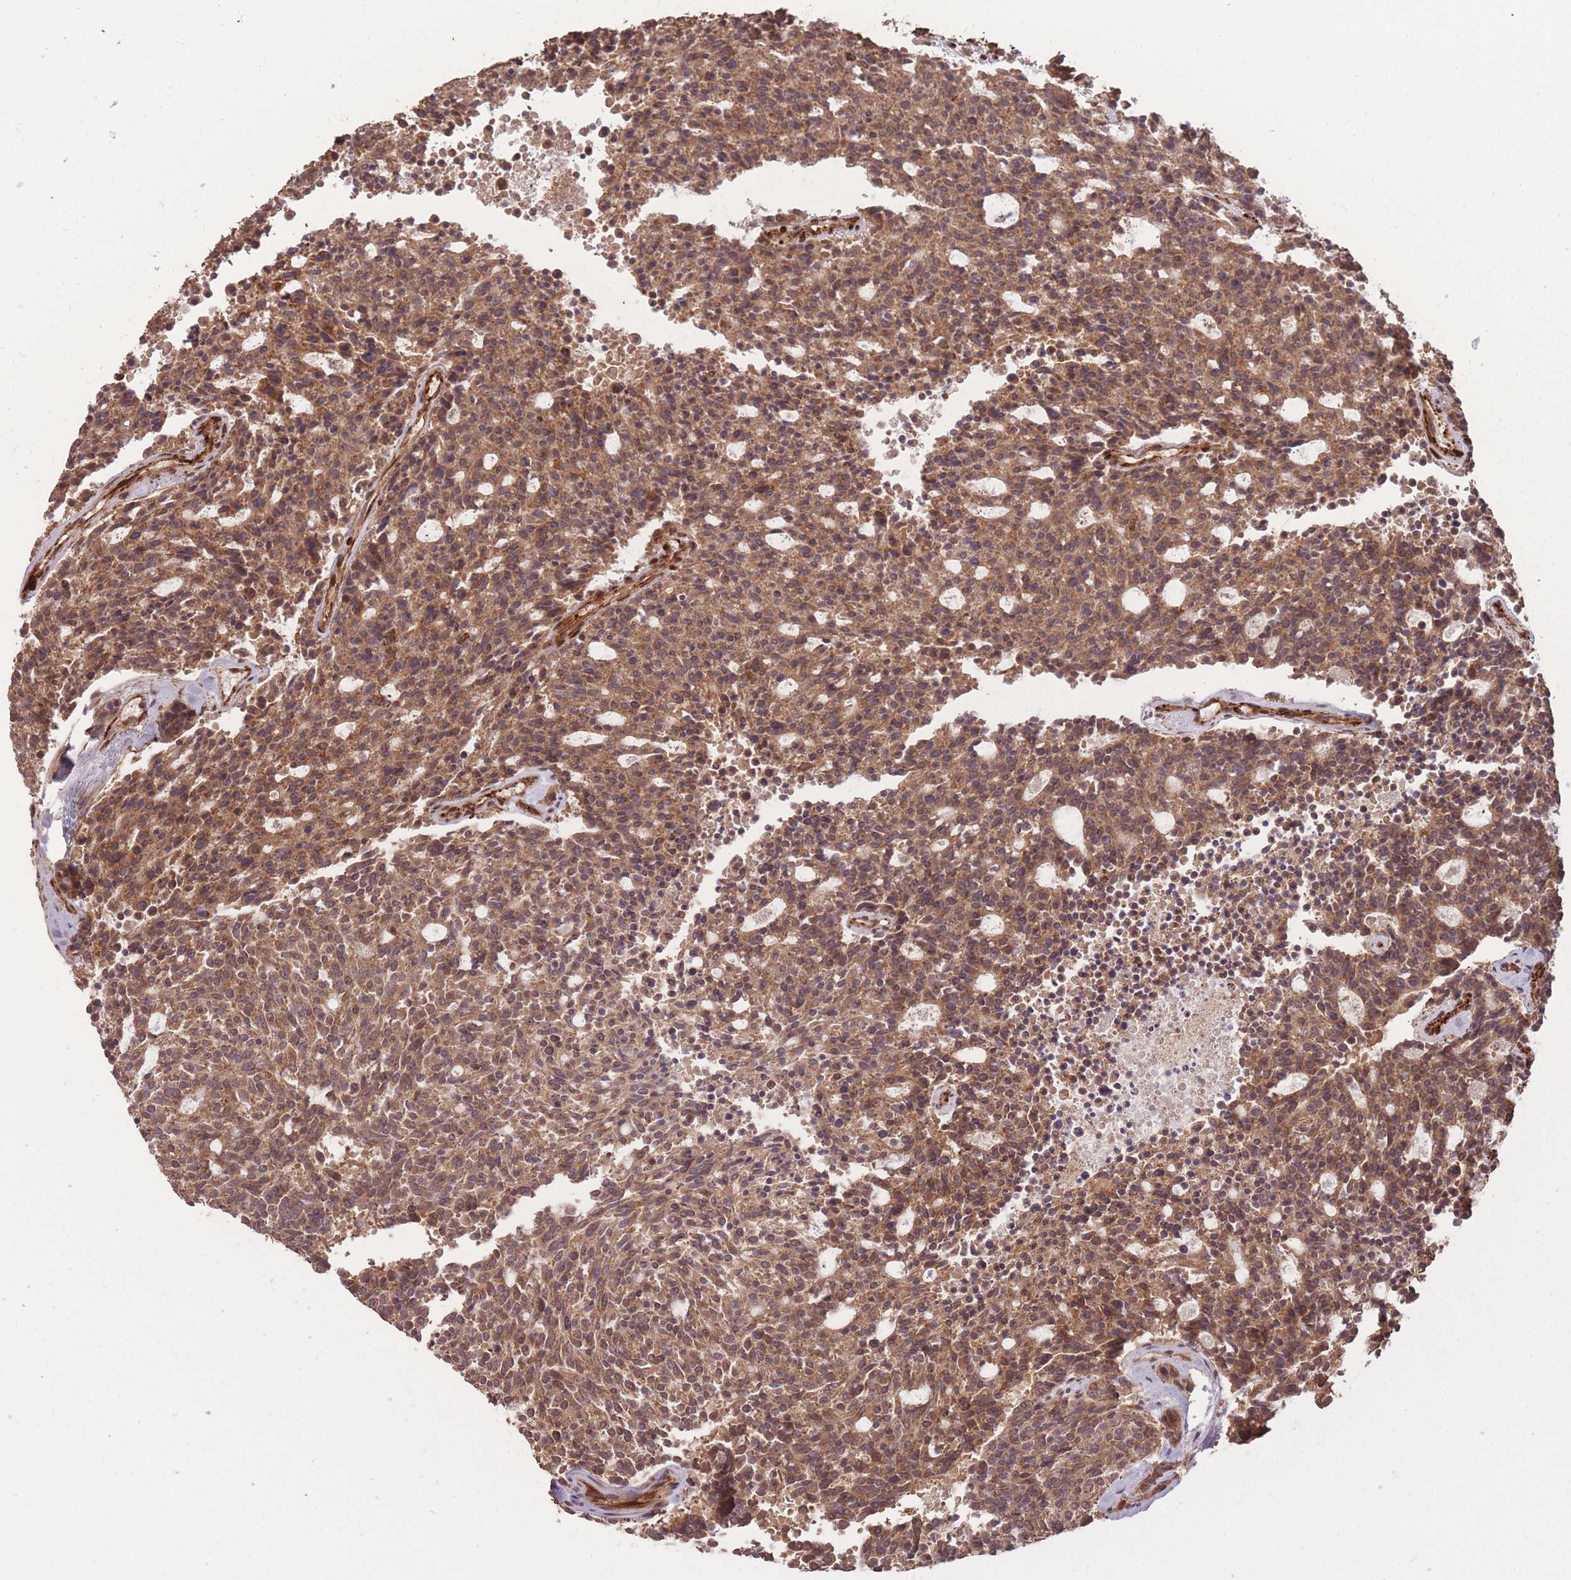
{"staining": {"intensity": "moderate", "quantity": ">75%", "location": "cytoplasmic/membranous"}, "tissue": "carcinoid", "cell_type": "Tumor cells", "image_type": "cancer", "snomed": [{"axis": "morphology", "description": "Carcinoid, malignant, NOS"}, {"axis": "topography", "description": "Pancreas"}], "caption": "High-magnification brightfield microscopy of carcinoid stained with DAB (3,3'-diaminobenzidine) (brown) and counterstained with hematoxylin (blue). tumor cells exhibit moderate cytoplasmic/membranous expression is appreciated in approximately>75% of cells.", "gene": "ERBB3", "patient": {"sex": "female", "age": 54}}